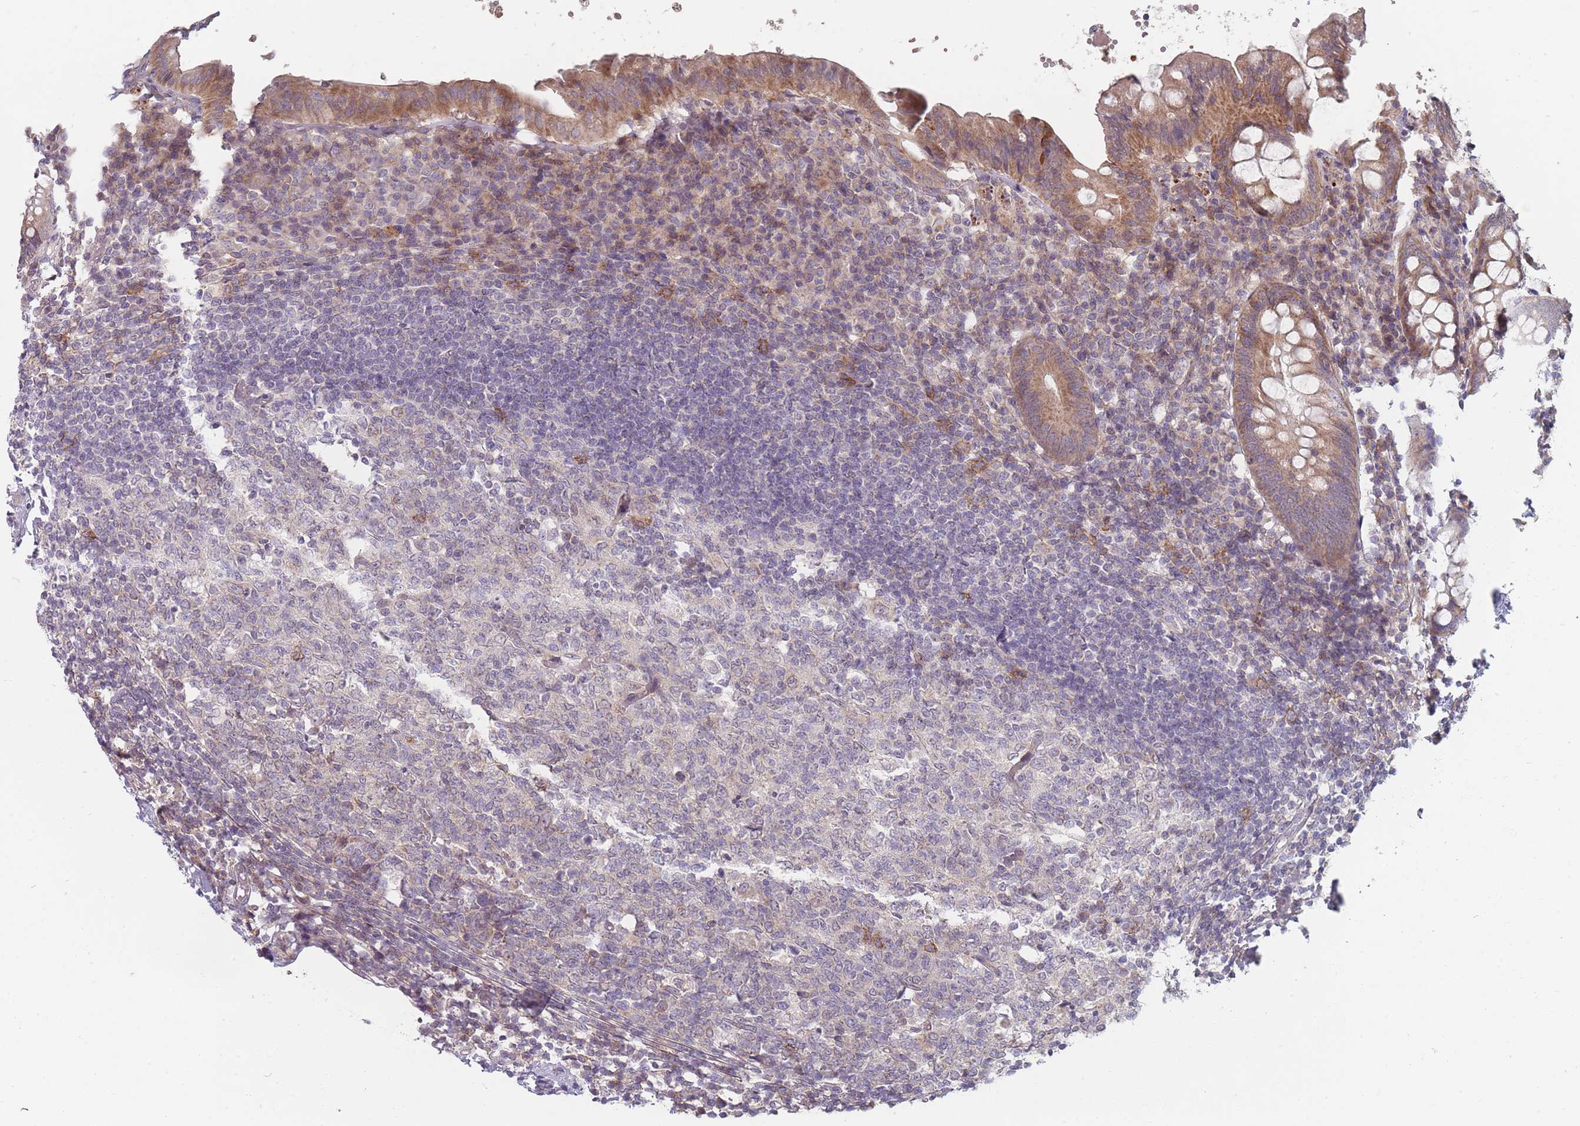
{"staining": {"intensity": "moderate", "quantity": ">75%", "location": "cytoplasmic/membranous"}, "tissue": "appendix", "cell_type": "Glandular cells", "image_type": "normal", "snomed": [{"axis": "morphology", "description": "Normal tissue, NOS"}, {"axis": "topography", "description": "Appendix"}], "caption": "The histopathology image shows staining of benign appendix, revealing moderate cytoplasmic/membranous protein staining (brown color) within glandular cells. (IHC, brightfield microscopy, high magnification).", "gene": "PCDH12", "patient": {"sex": "female", "age": 54}}